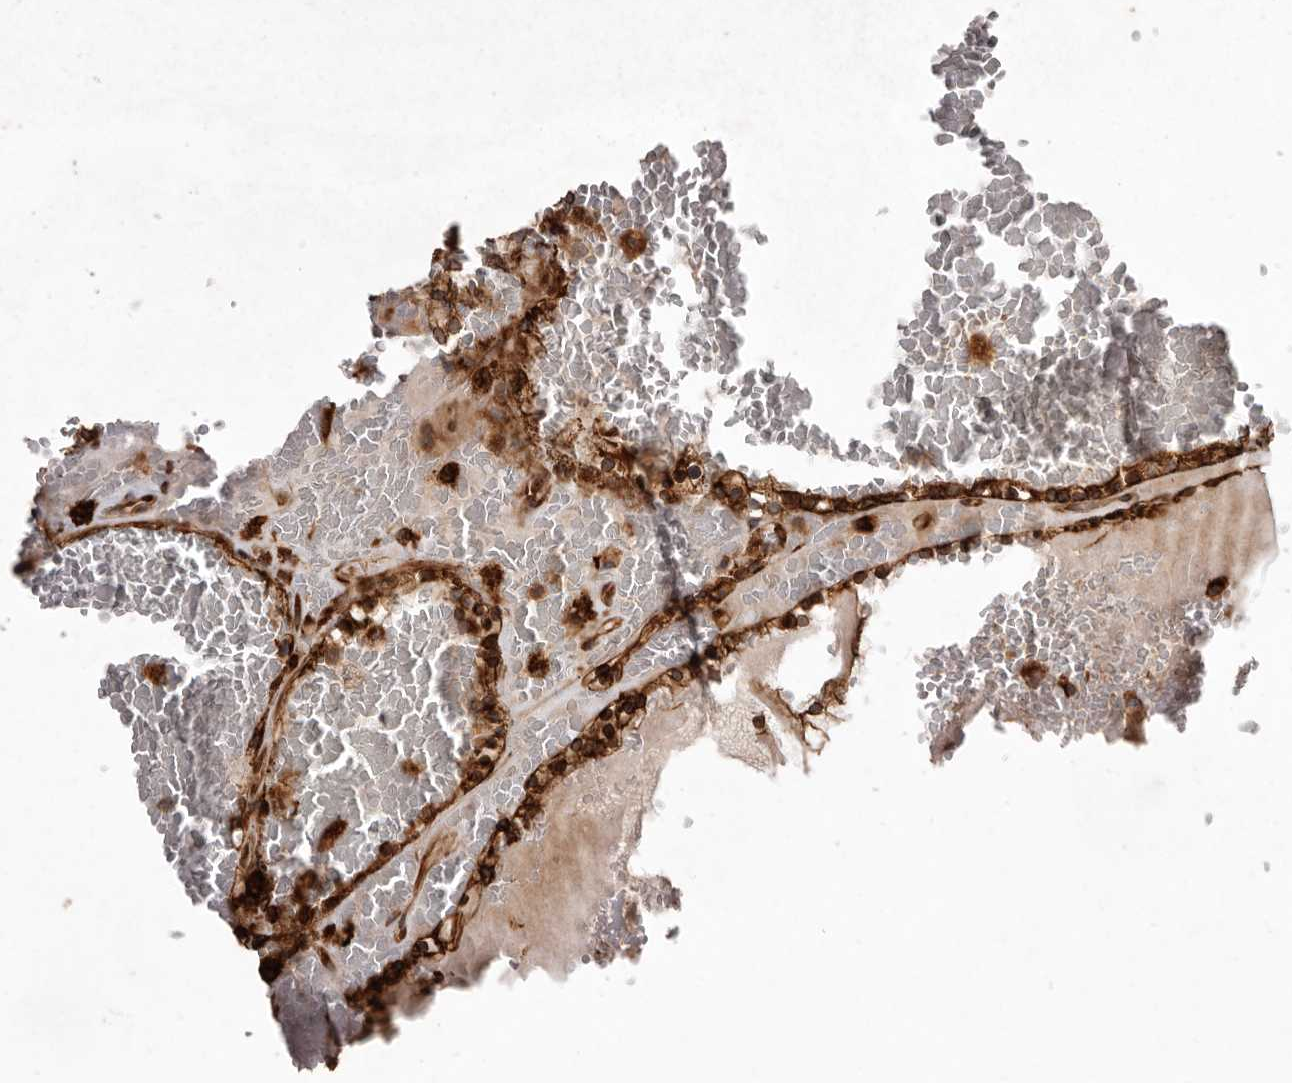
{"staining": {"intensity": "moderate", "quantity": ">75%", "location": "cytoplasmic/membranous"}, "tissue": "renal cancer", "cell_type": "Tumor cells", "image_type": "cancer", "snomed": [{"axis": "morphology", "description": "Adenocarcinoma, NOS"}, {"axis": "topography", "description": "Kidney"}], "caption": "IHC image of neoplastic tissue: renal cancer stained using immunohistochemistry (IHC) reveals medium levels of moderate protein expression localized specifically in the cytoplasmic/membranous of tumor cells, appearing as a cytoplasmic/membranous brown color.", "gene": "FLAD1", "patient": {"sex": "female", "age": 56}}